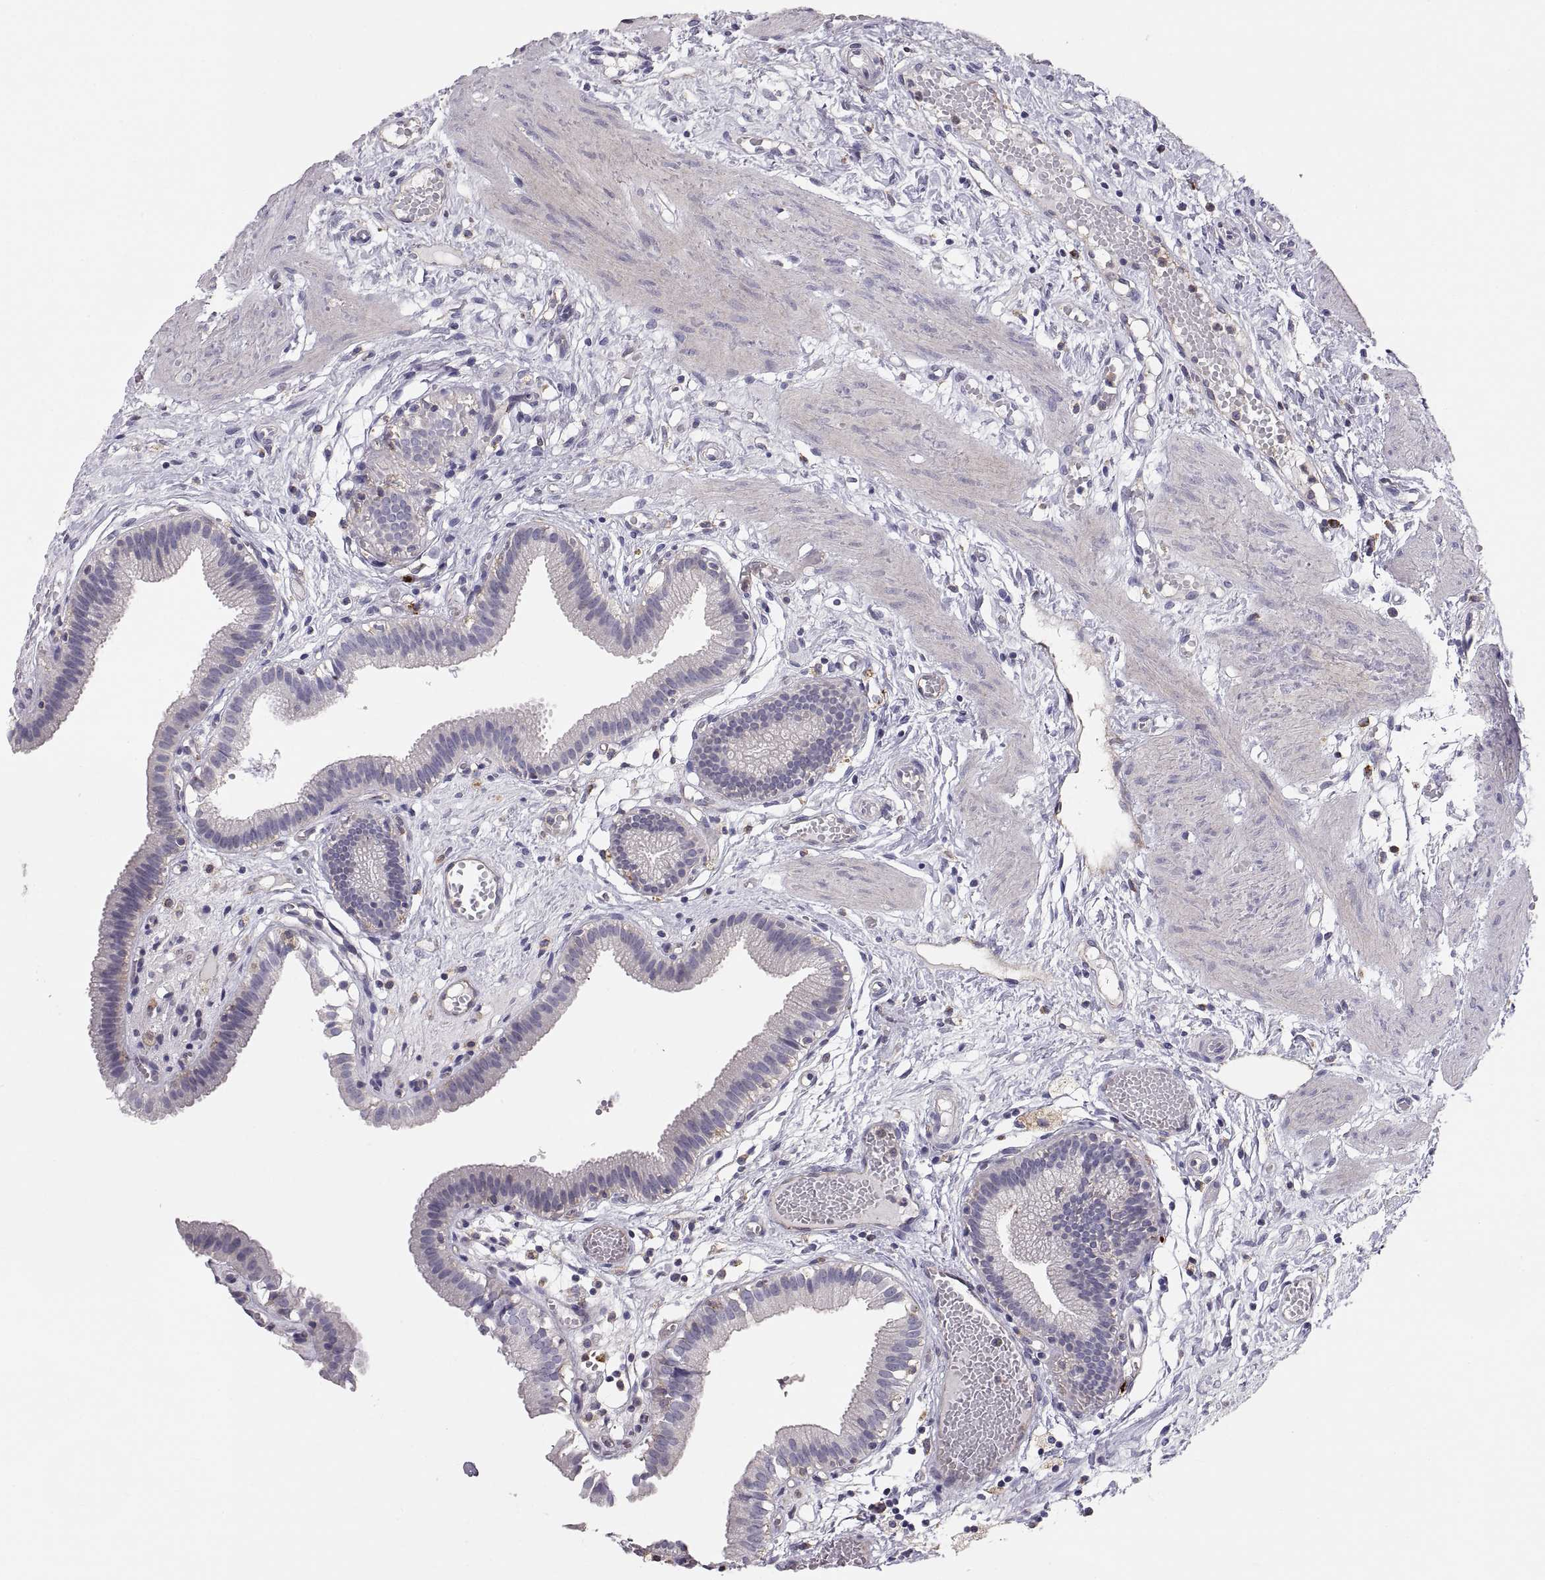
{"staining": {"intensity": "negative", "quantity": "none", "location": "none"}, "tissue": "gallbladder", "cell_type": "Glandular cells", "image_type": "normal", "snomed": [{"axis": "morphology", "description": "Normal tissue, NOS"}, {"axis": "topography", "description": "Gallbladder"}], "caption": "Immunohistochemistry of benign human gallbladder reveals no staining in glandular cells. Brightfield microscopy of immunohistochemistry stained with DAB (3,3'-diaminobenzidine) (brown) and hematoxylin (blue), captured at high magnification.", "gene": "RALB", "patient": {"sex": "female", "age": 24}}